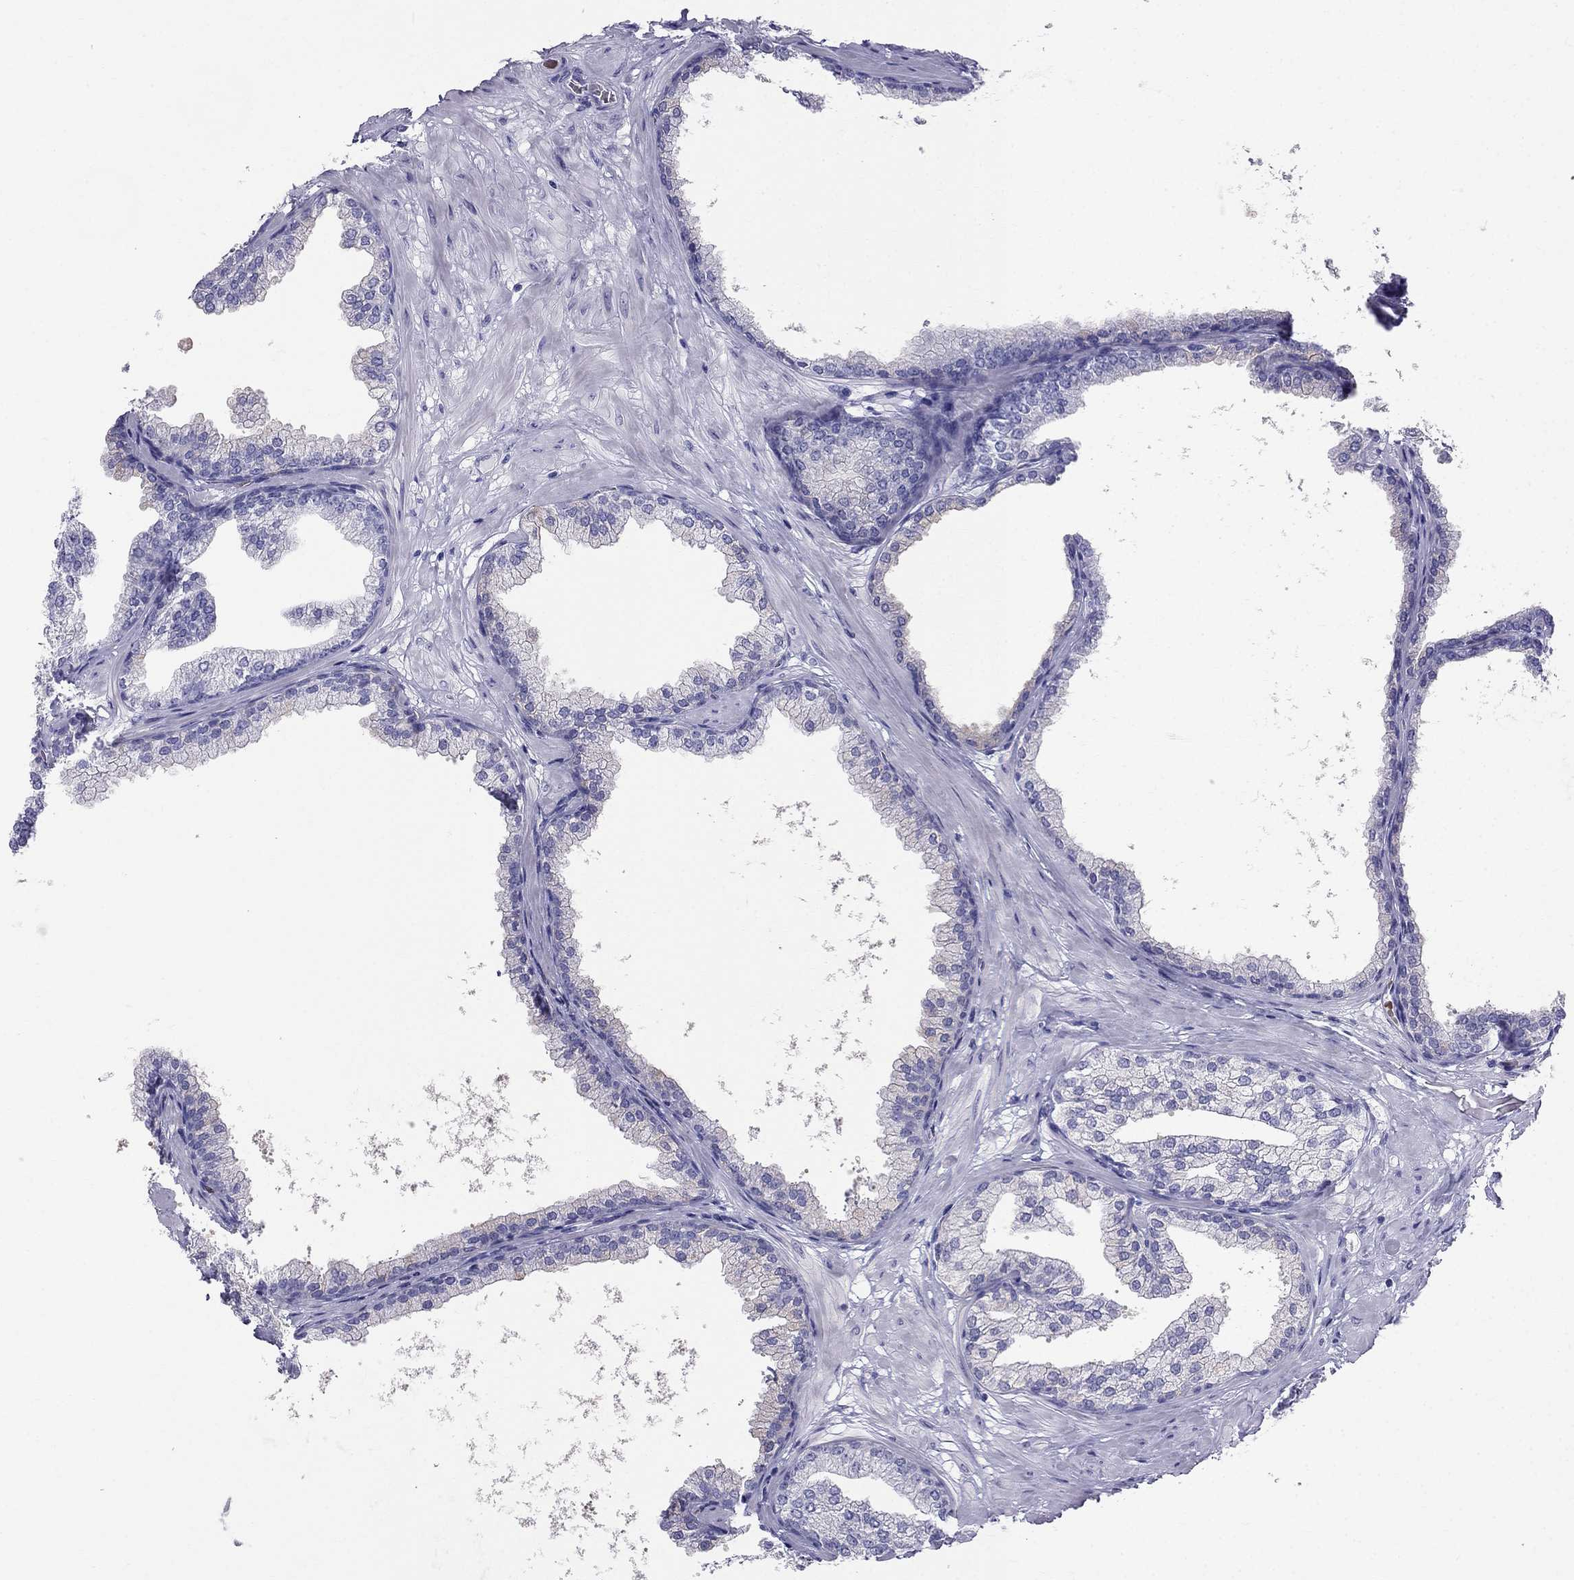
{"staining": {"intensity": "negative", "quantity": "none", "location": "none"}, "tissue": "prostate", "cell_type": "Glandular cells", "image_type": "normal", "snomed": [{"axis": "morphology", "description": "Normal tissue, NOS"}, {"axis": "topography", "description": "Prostate"}], "caption": "DAB (3,3'-diaminobenzidine) immunohistochemical staining of benign human prostate displays no significant expression in glandular cells. (Immunohistochemistry (ihc), brightfield microscopy, high magnification).", "gene": "DNAAF6", "patient": {"sex": "male", "age": 37}}